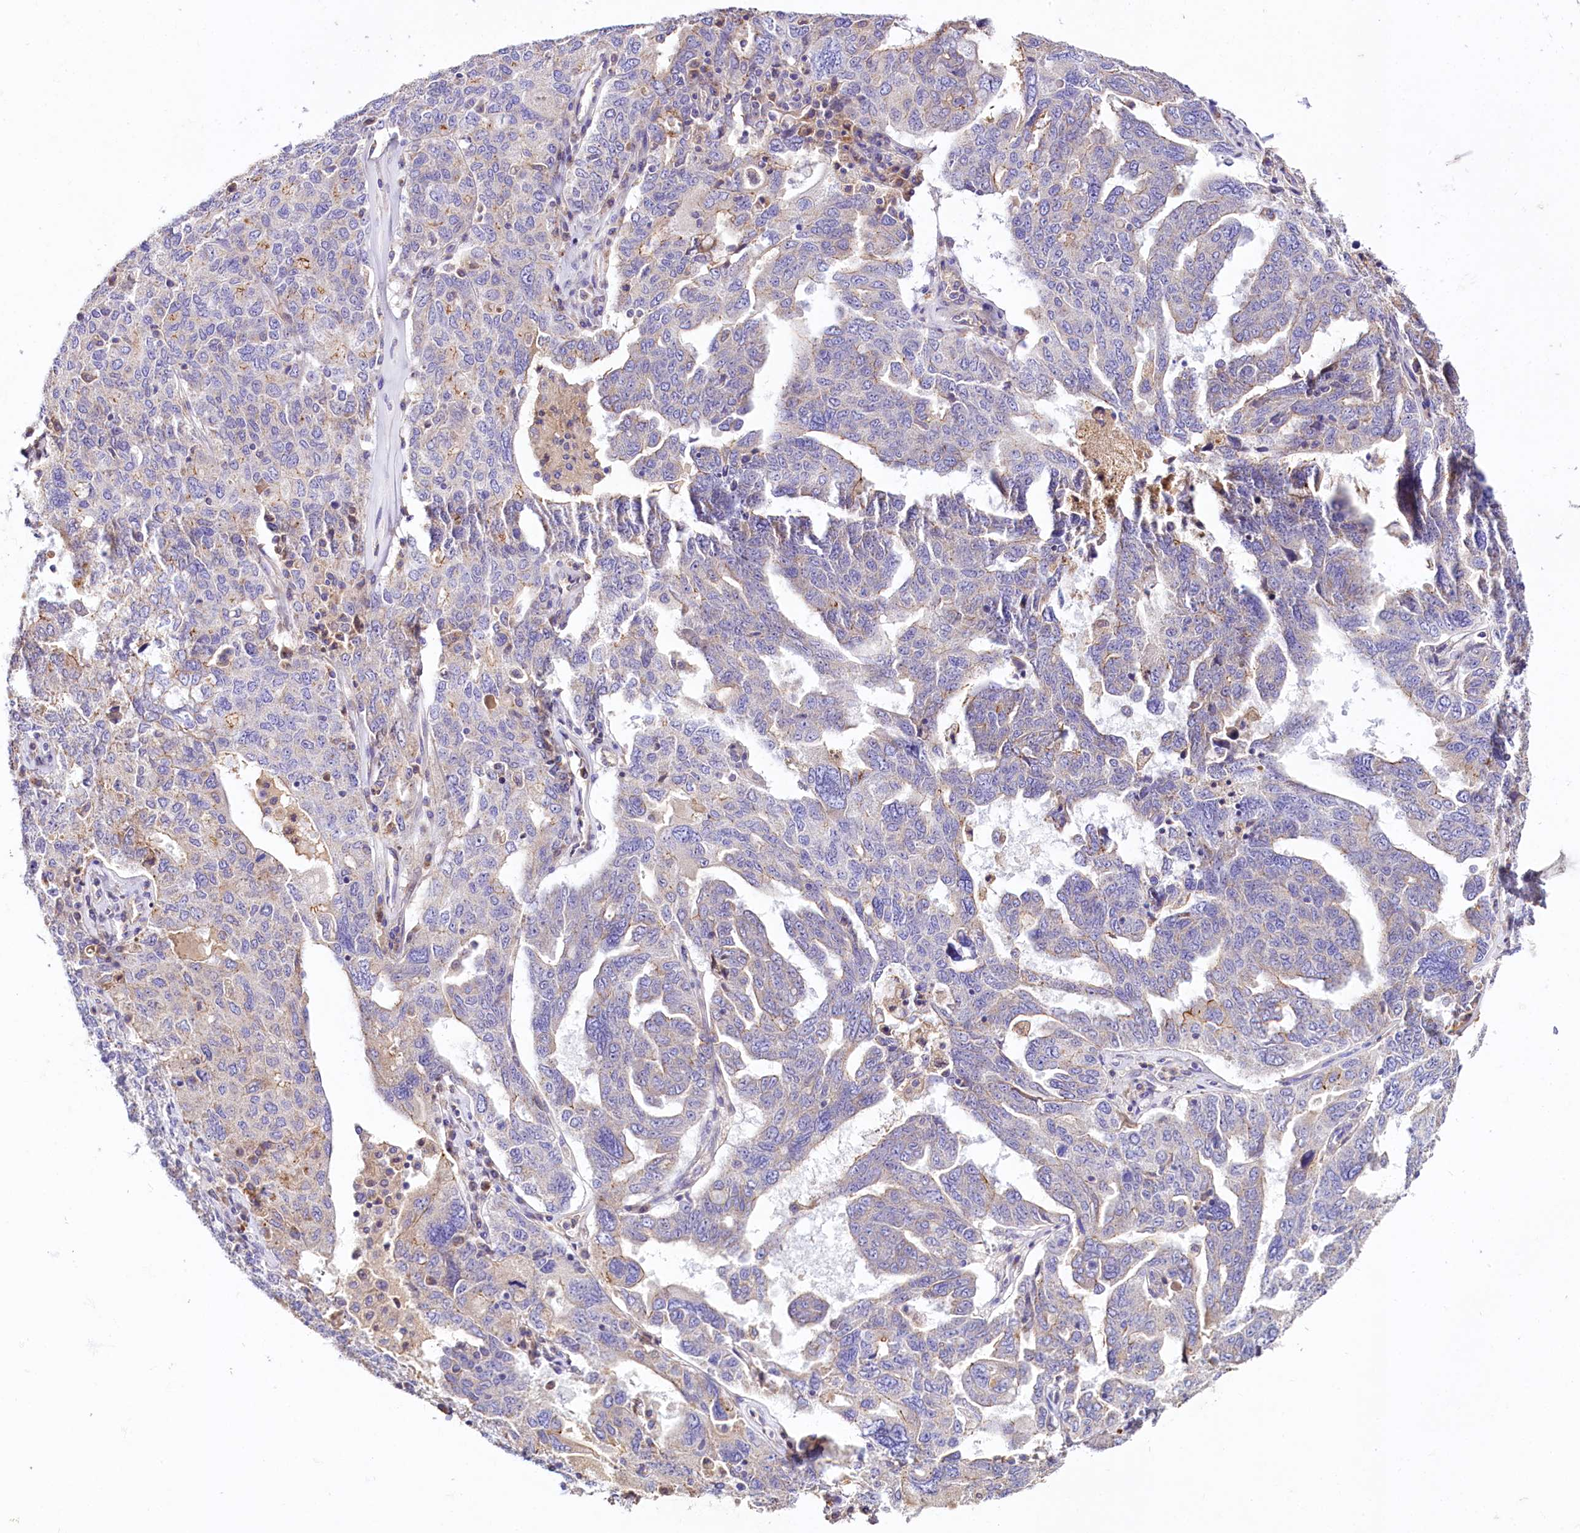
{"staining": {"intensity": "moderate", "quantity": "<25%", "location": "cytoplasmic/membranous"}, "tissue": "ovarian cancer", "cell_type": "Tumor cells", "image_type": "cancer", "snomed": [{"axis": "morphology", "description": "Carcinoma, endometroid"}, {"axis": "topography", "description": "Ovary"}], "caption": "Immunohistochemical staining of human ovarian endometroid carcinoma exhibits low levels of moderate cytoplasmic/membranous protein expression in approximately <25% of tumor cells.", "gene": "SACM1L", "patient": {"sex": "female", "age": 62}}